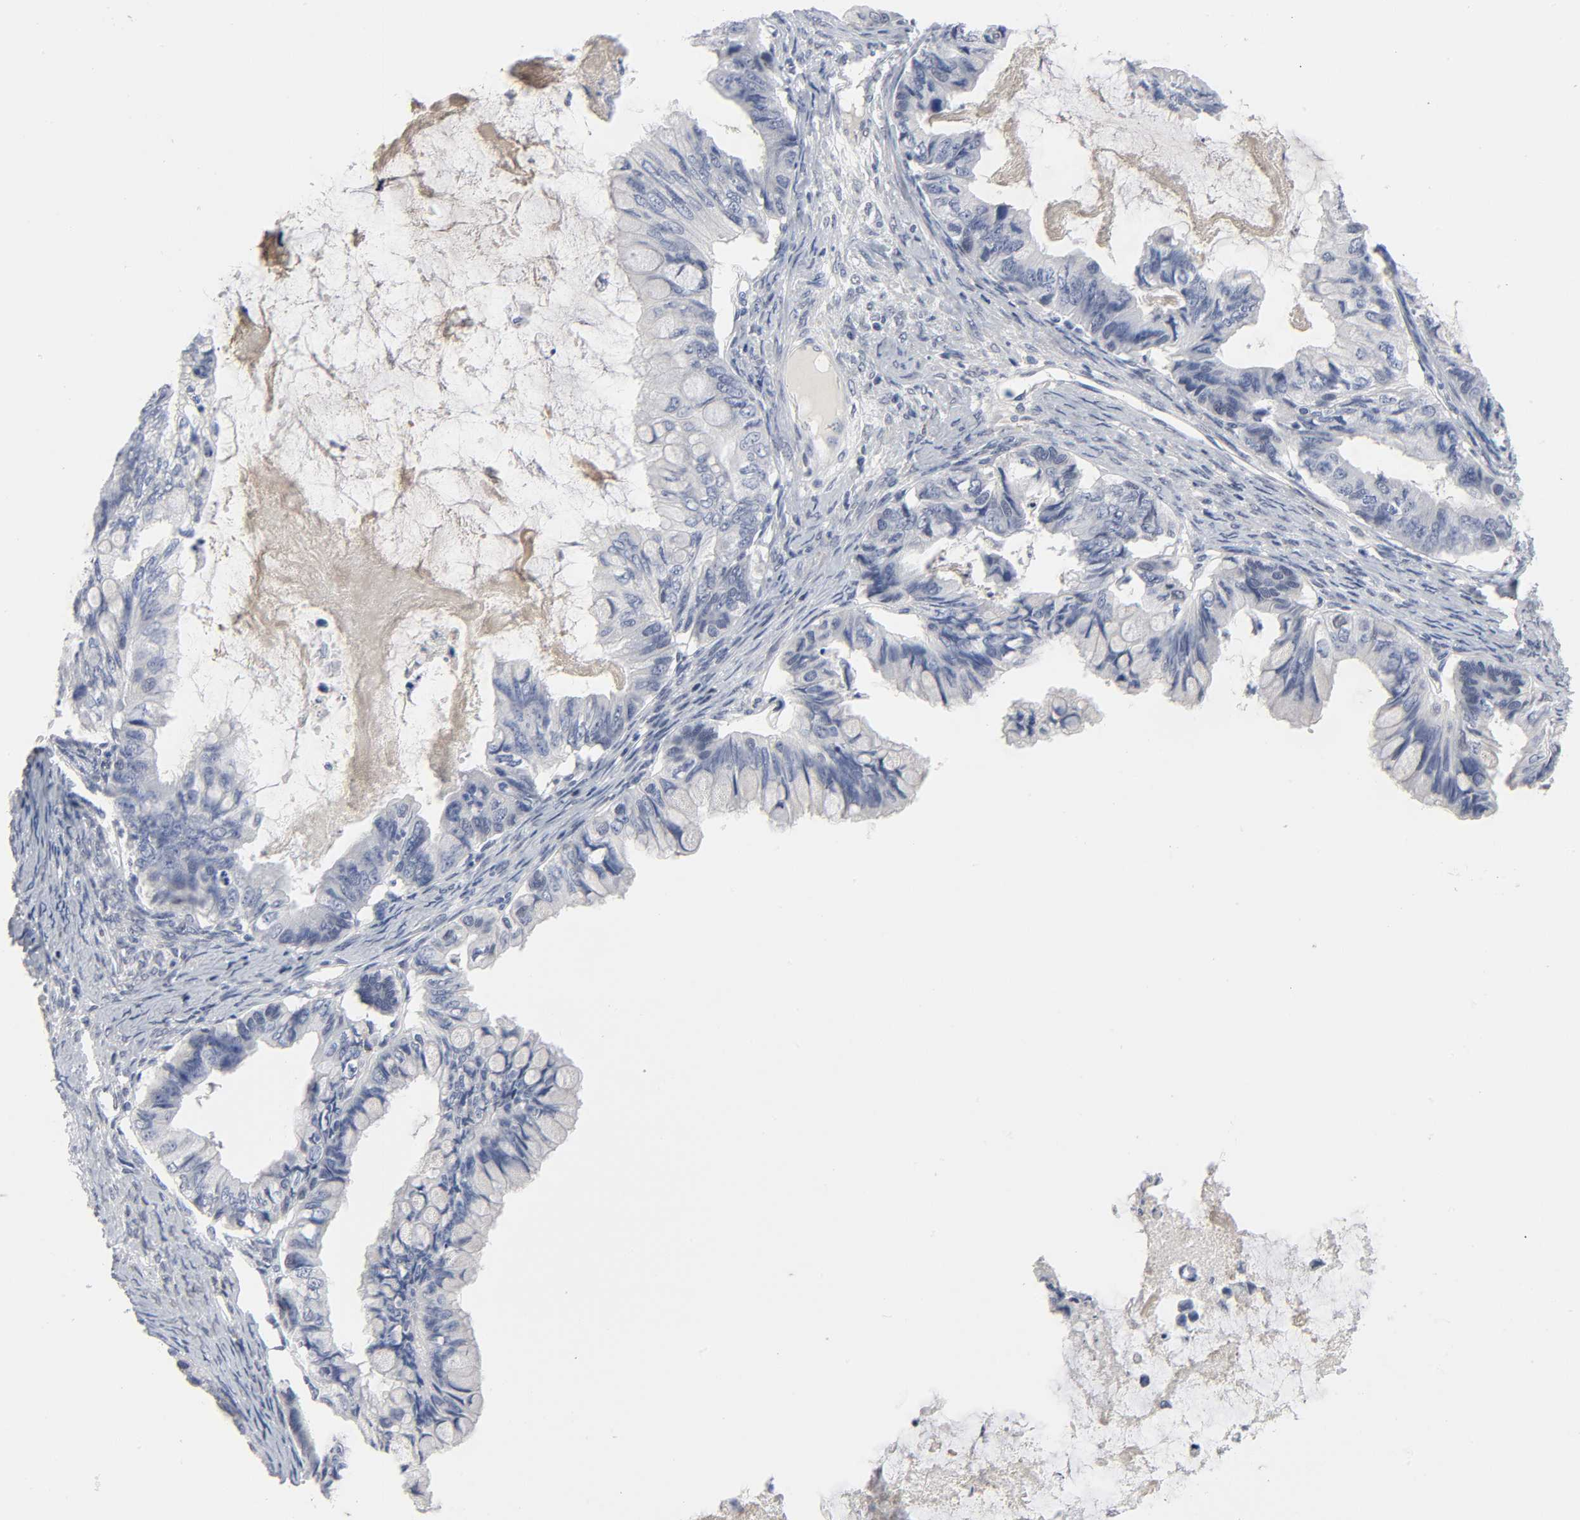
{"staining": {"intensity": "negative", "quantity": "none", "location": "none"}, "tissue": "ovarian cancer", "cell_type": "Tumor cells", "image_type": "cancer", "snomed": [{"axis": "morphology", "description": "Cystadenocarcinoma, mucinous, NOS"}, {"axis": "topography", "description": "Ovary"}], "caption": "The photomicrograph displays no significant positivity in tumor cells of ovarian cancer.", "gene": "SALL2", "patient": {"sex": "female", "age": 80}}